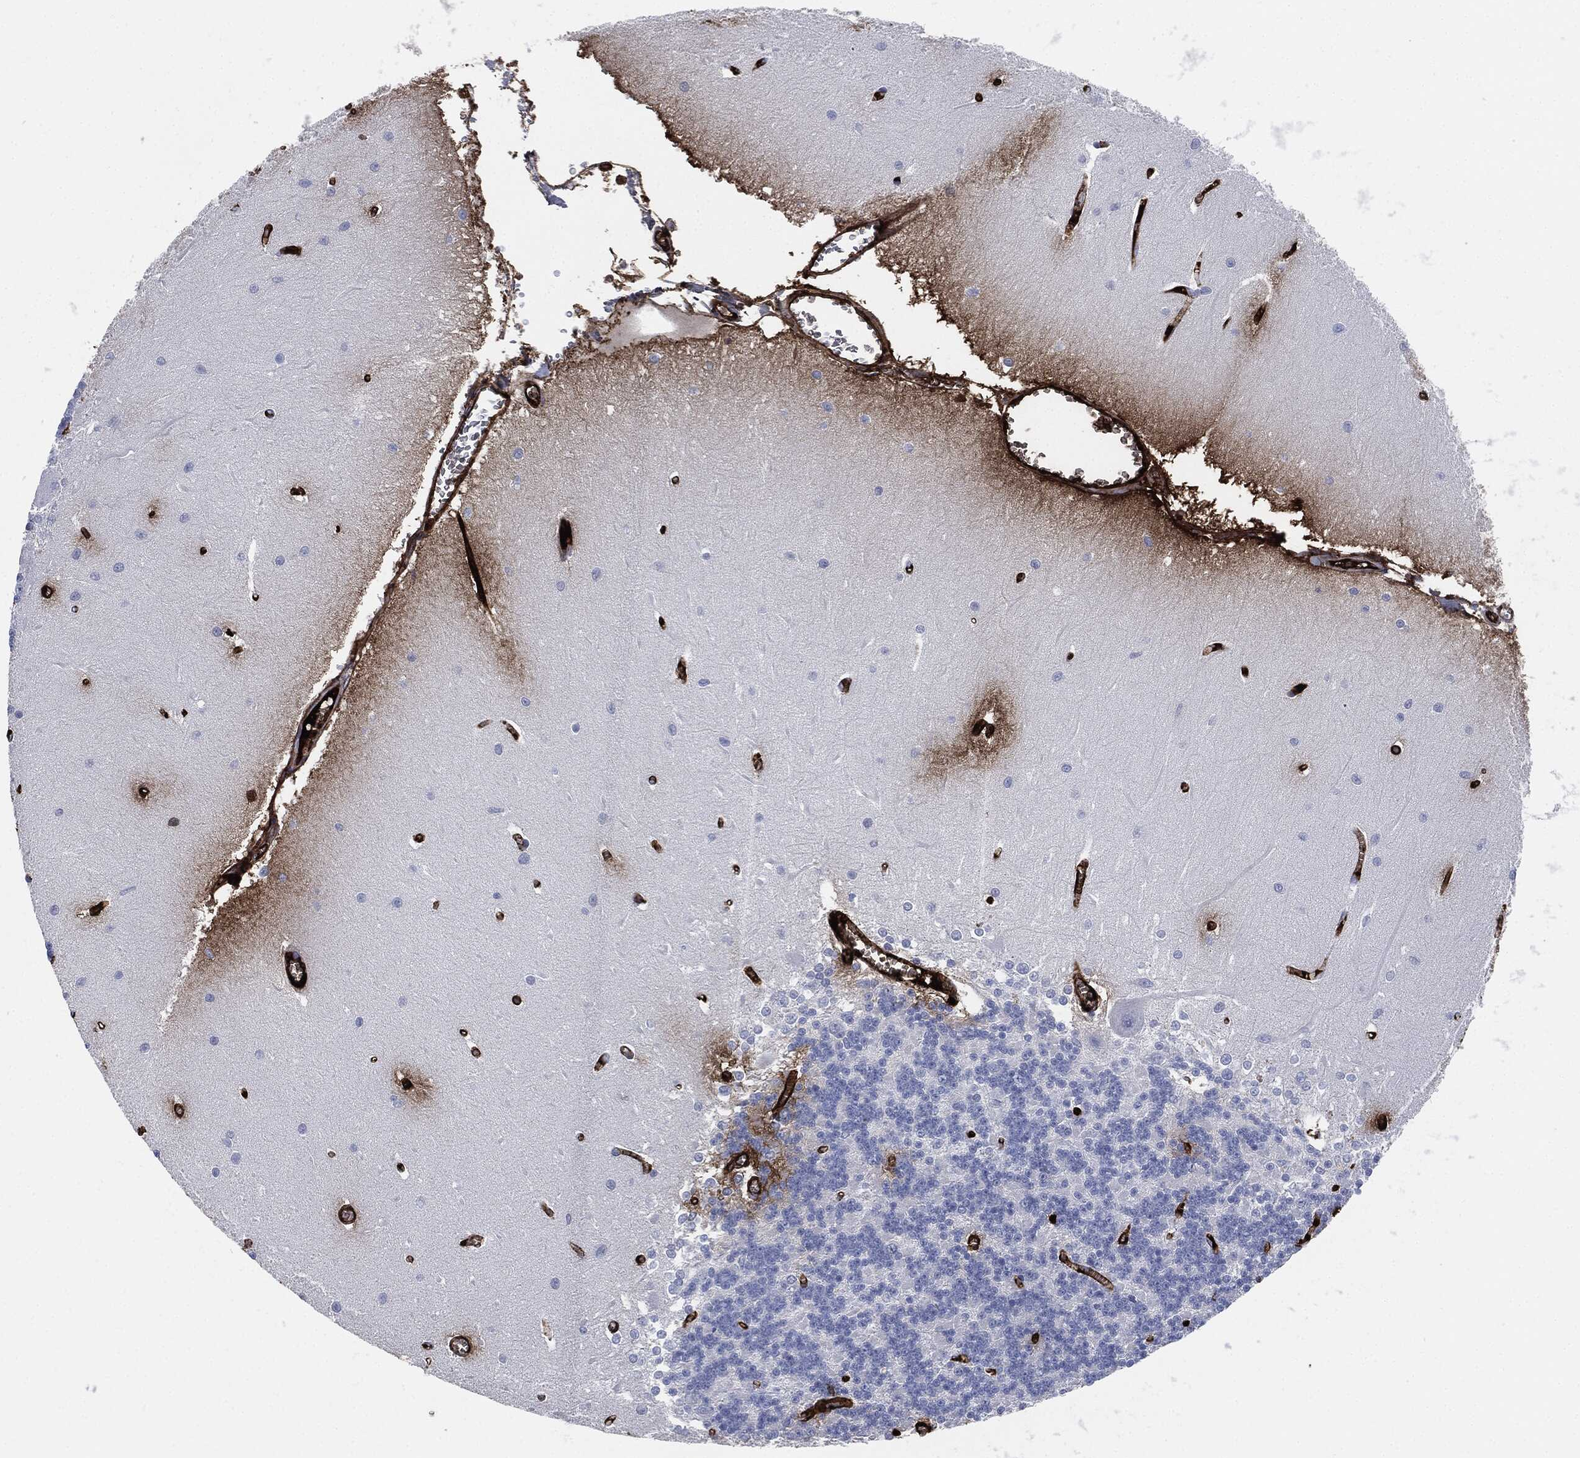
{"staining": {"intensity": "negative", "quantity": "none", "location": "none"}, "tissue": "cerebellum", "cell_type": "Cells in granular layer", "image_type": "normal", "snomed": [{"axis": "morphology", "description": "Normal tissue, NOS"}, {"axis": "topography", "description": "Cerebellum"}], "caption": "An immunohistochemistry micrograph of benign cerebellum is shown. There is no staining in cells in granular layer of cerebellum. (IHC, brightfield microscopy, high magnification).", "gene": "APOB", "patient": {"sex": "male", "age": 37}}